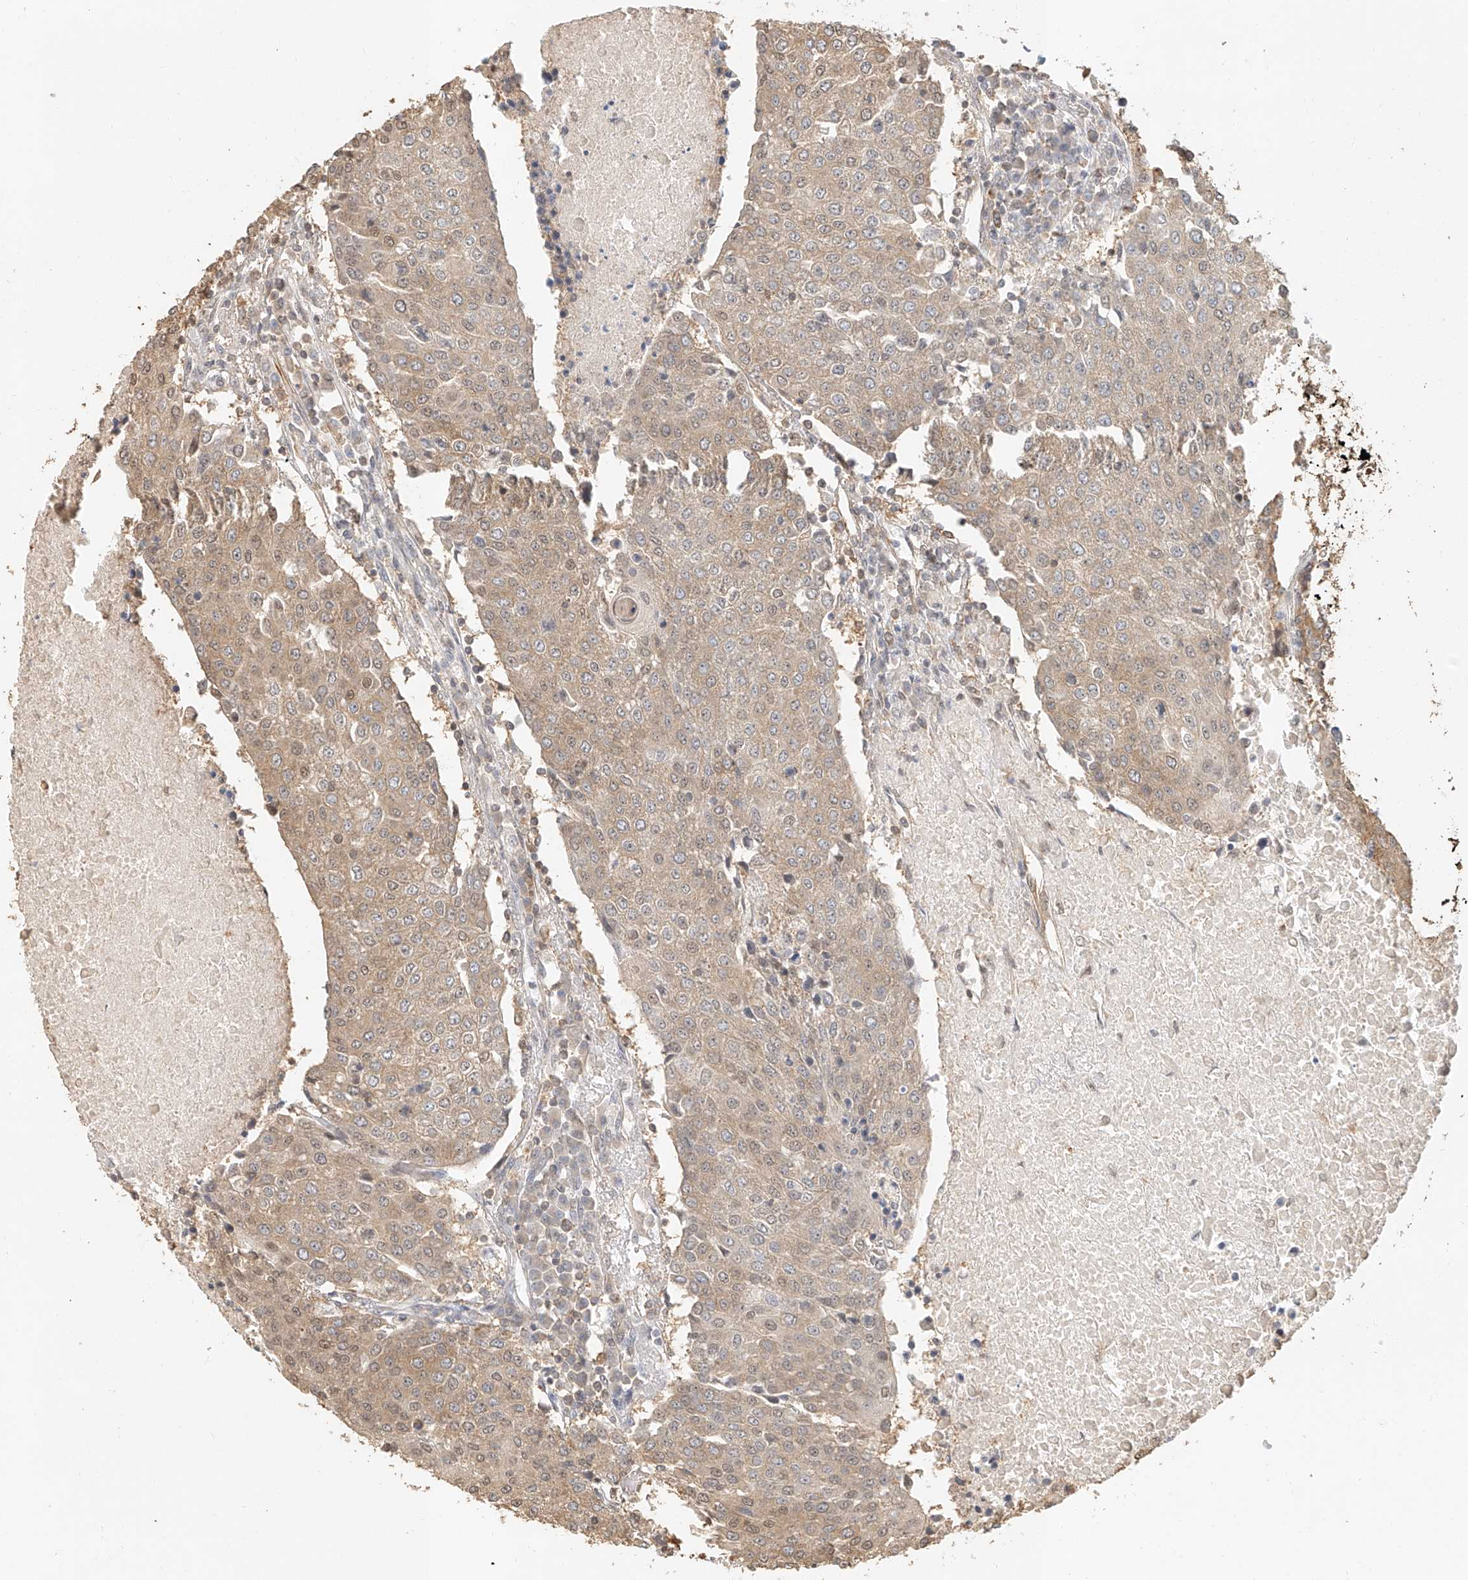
{"staining": {"intensity": "weak", "quantity": ">75%", "location": "cytoplasmic/membranous"}, "tissue": "urothelial cancer", "cell_type": "Tumor cells", "image_type": "cancer", "snomed": [{"axis": "morphology", "description": "Urothelial carcinoma, High grade"}, {"axis": "topography", "description": "Urinary bladder"}], "caption": "DAB immunohistochemical staining of high-grade urothelial carcinoma shows weak cytoplasmic/membranous protein staining in about >75% of tumor cells.", "gene": "NAP1L1", "patient": {"sex": "female", "age": 85}}